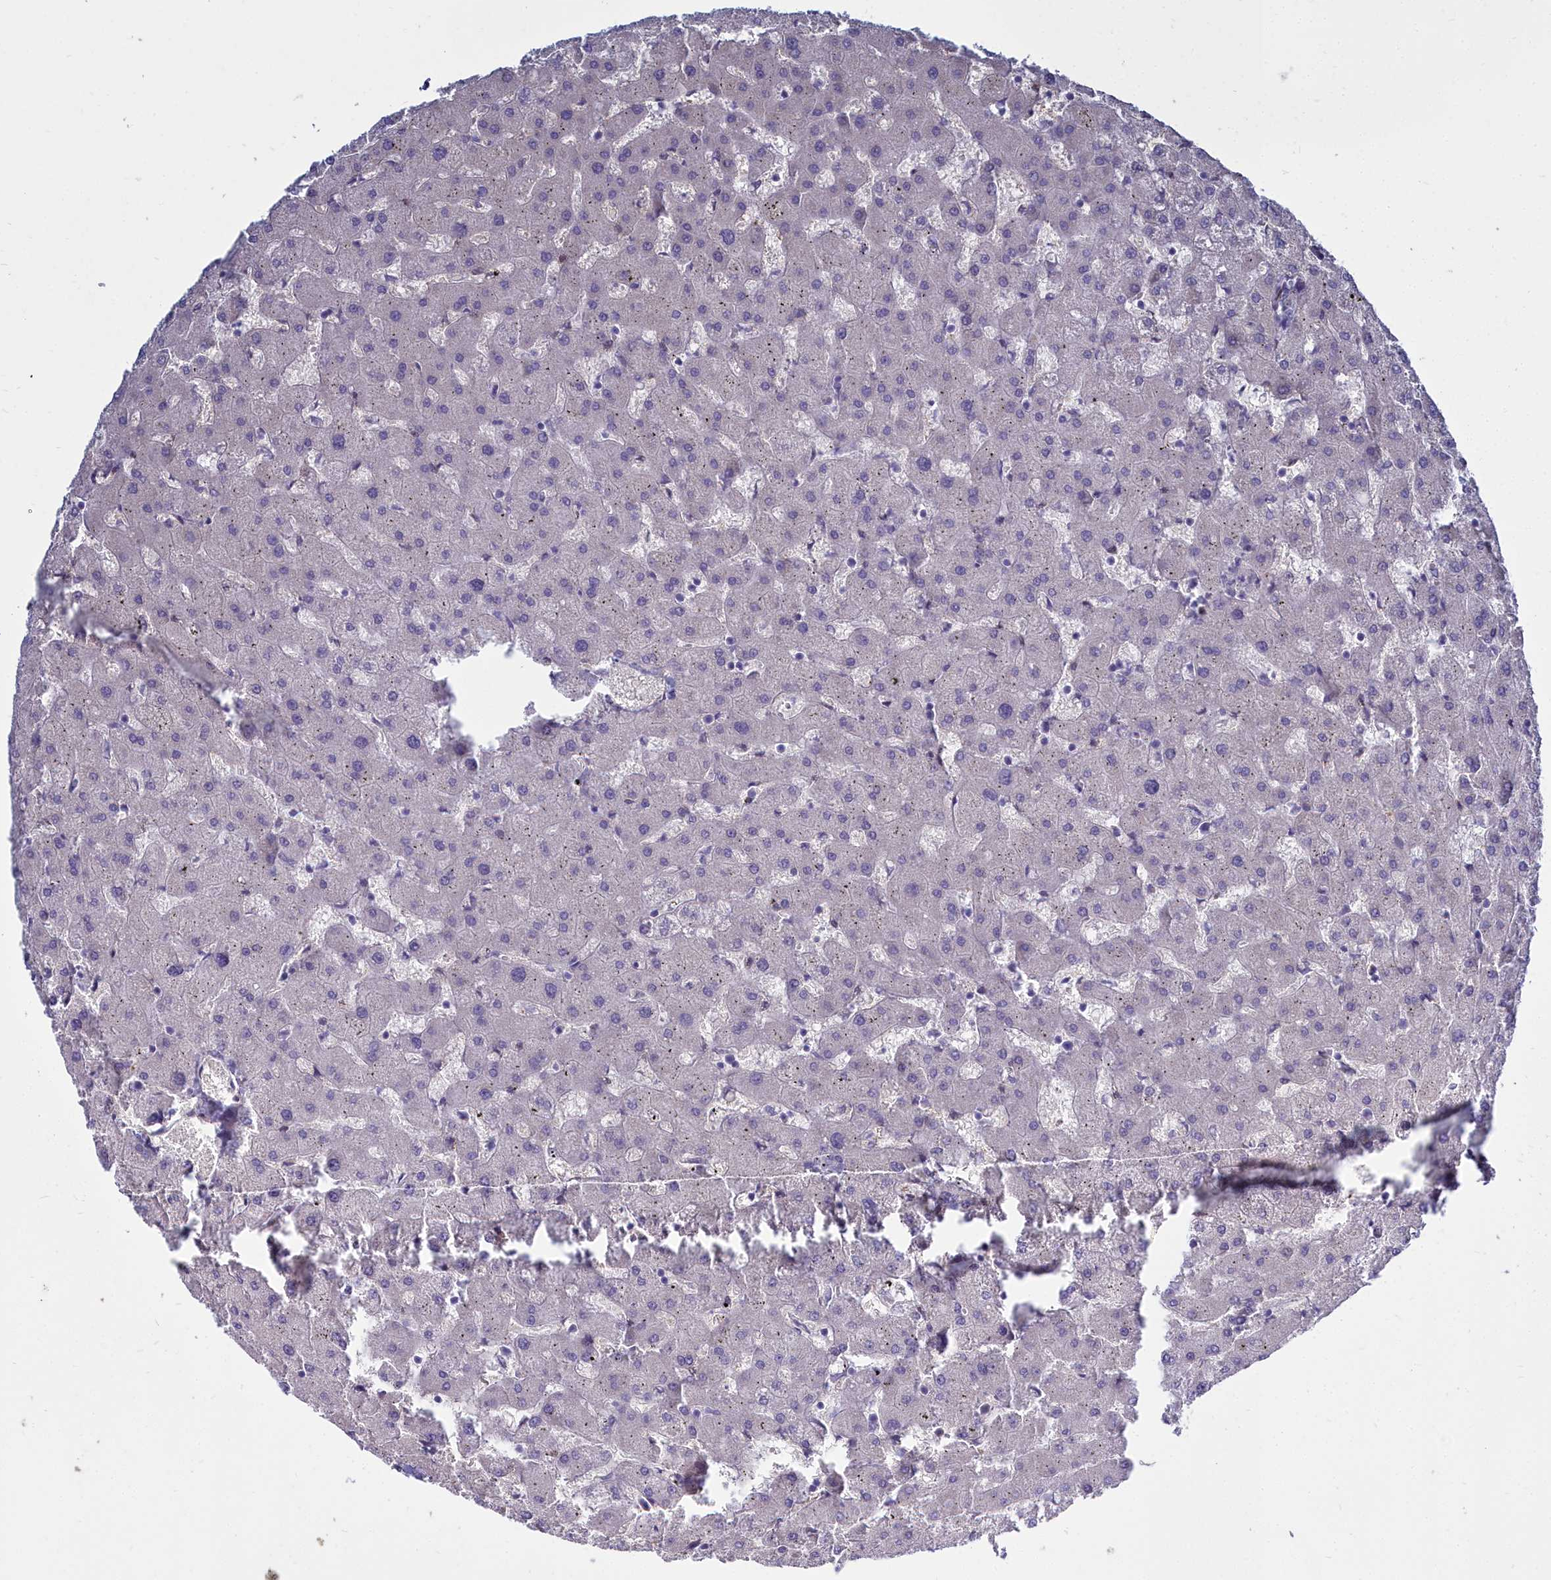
{"staining": {"intensity": "negative", "quantity": "none", "location": "none"}, "tissue": "liver", "cell_type": "Cholangiocytes", "image_type": "normal", "snomed": [{"axis": "morphology", "description": "Normal tissue, NOS"}, {"axis": "topography", "description": "Liver"}], "caption": "Immunohistochemistry (IHC) of unremarkable human liver shows no expression in cholangiocytes.", "gene": "PPP1R14A", "patient": {"sex": "female", "age": 63}}